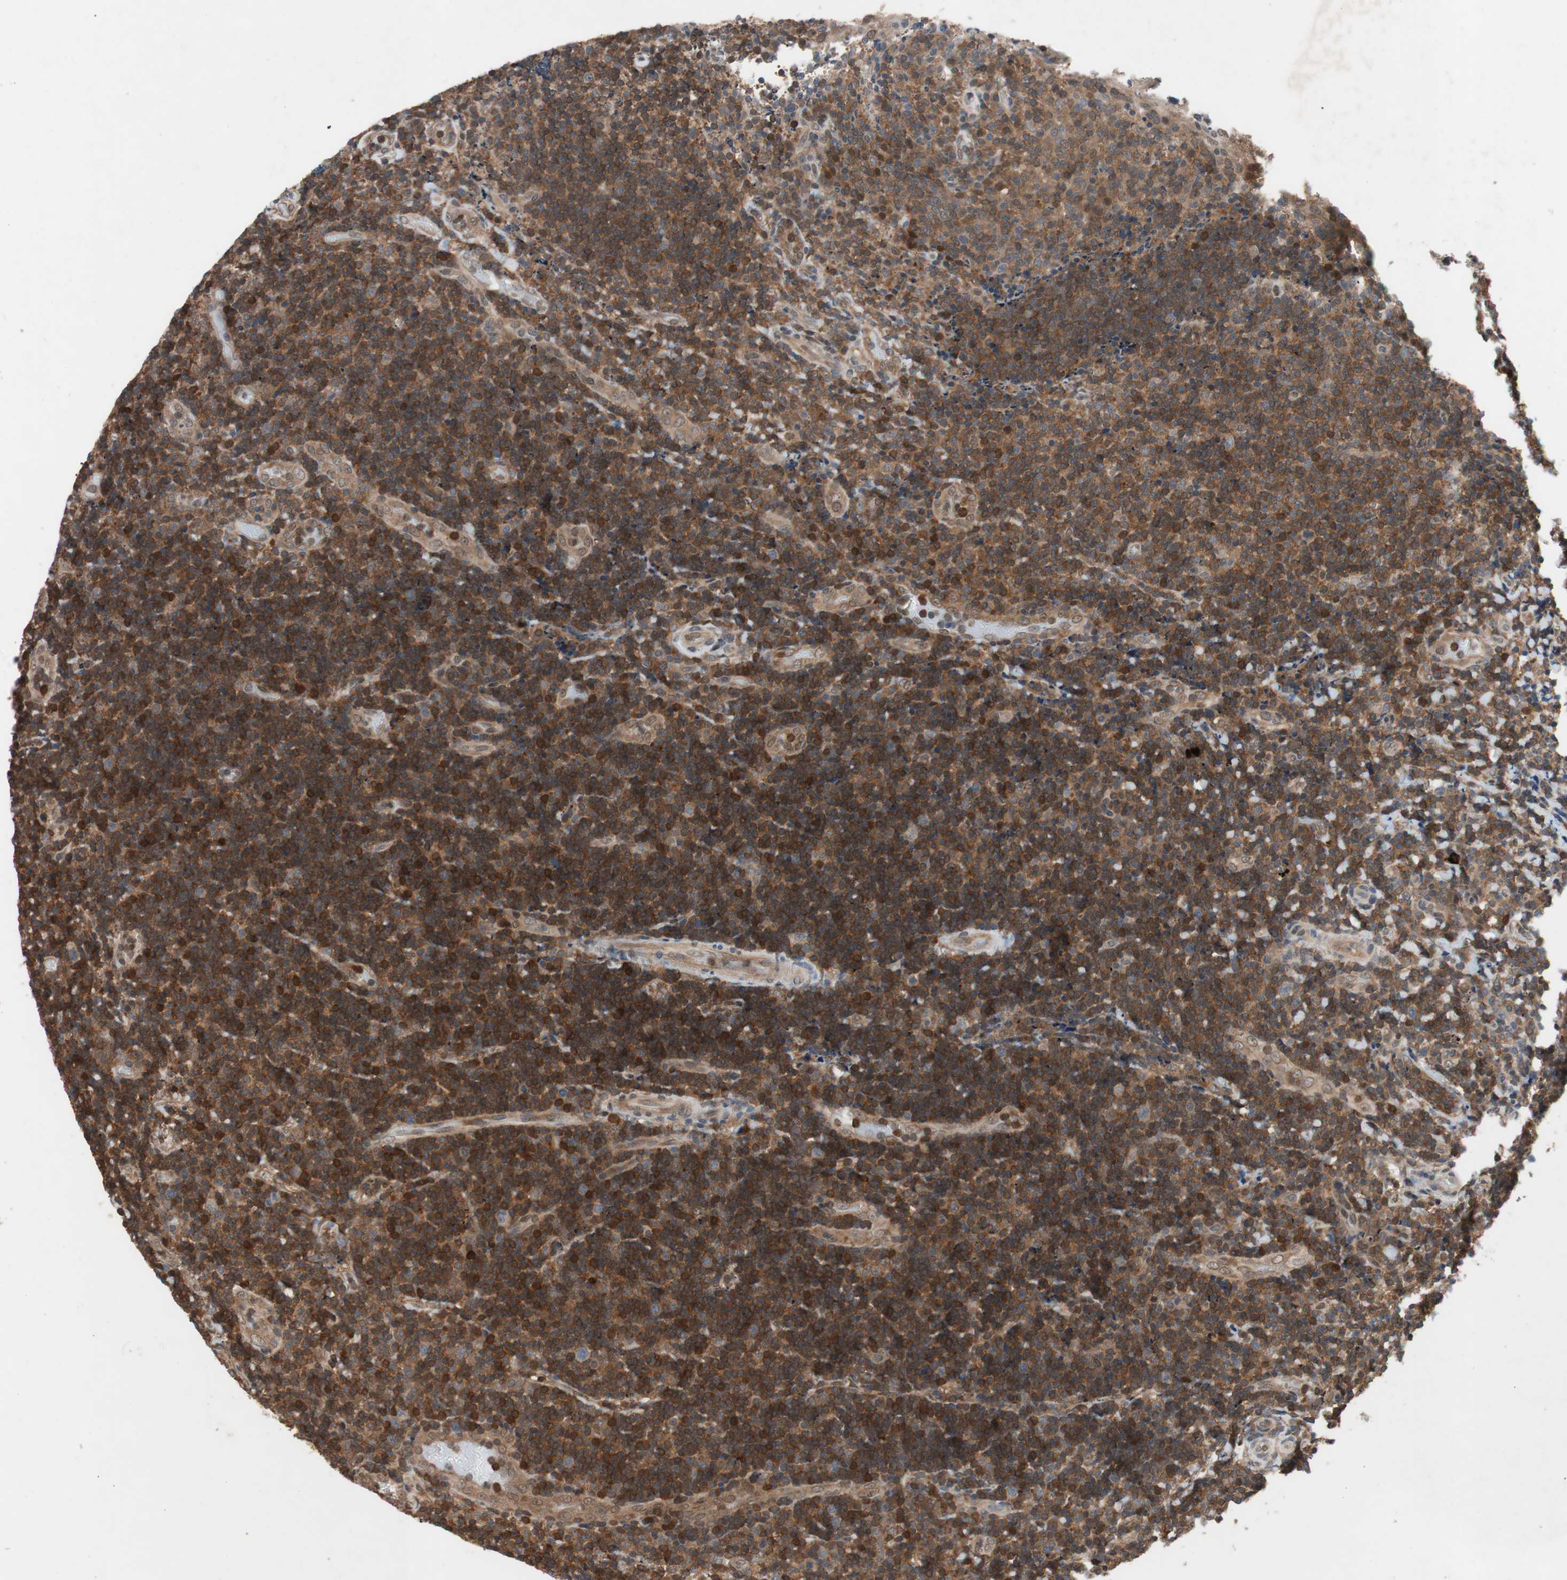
{"staining": {"intensity": "strong", "quantity": ">75%", "location": "cytoplasmic/membranous"}, "tissue": "lymphoma", "cell_type": "Tumor cells", "image_type": "cancer", "snomed": [{"axis": "morphology", "description": "Malignant lymphoma, non-Hodgkin's type, High grade"}, {"axis": "topography", "description": "Tonsil"}], "caption": "Malignant lymphoma, non-Hodgkin's type (high-grade) tissue reveals strong cytoplasmic/membranous staining in approximately >75% of tumor cells, visualized by immunohistochemistry.", "gene": "GALT", "patient": {"sex": "female", "age": 36}}